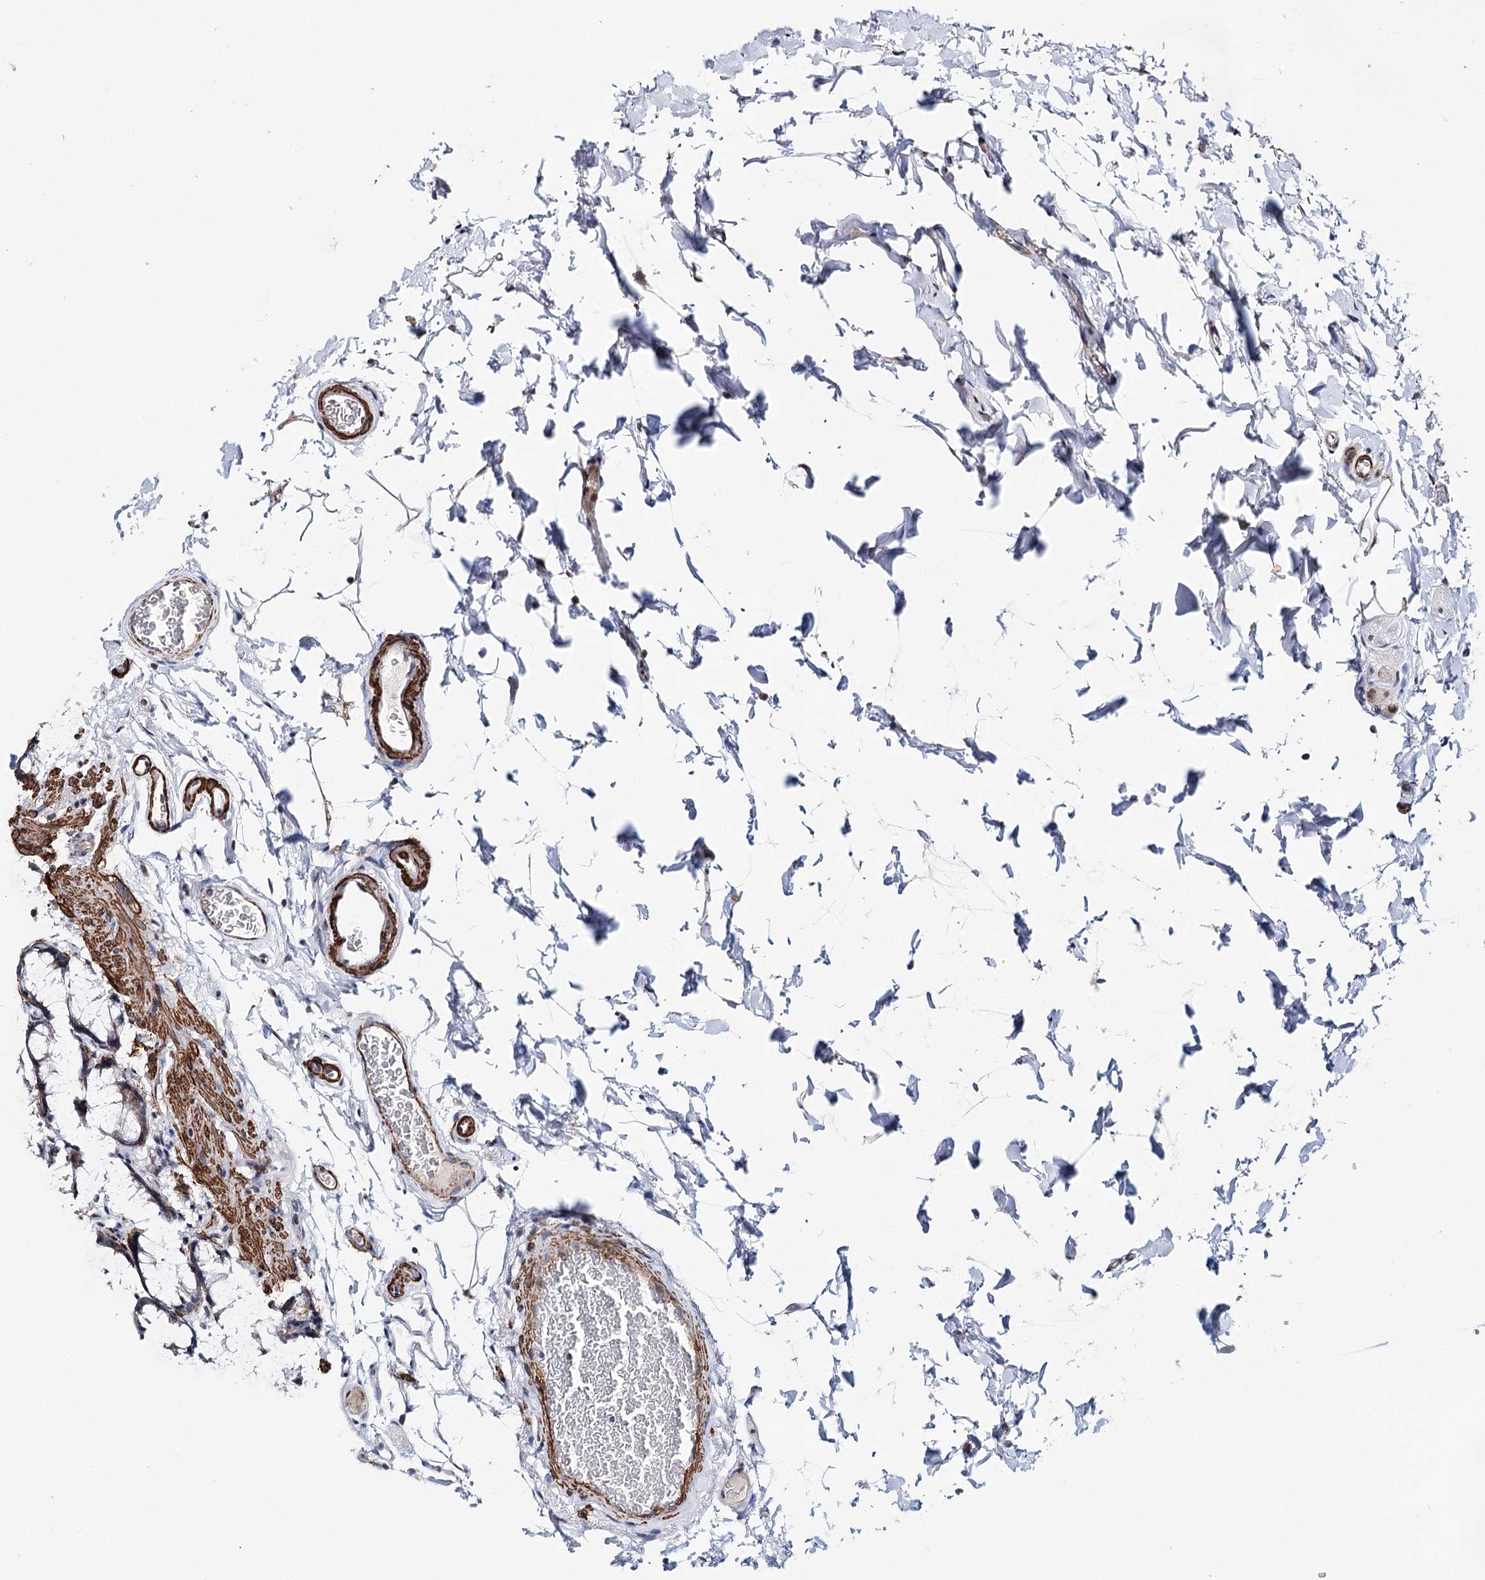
{"staining": {"intensity": "strong", "quantity": "25%-75%", "location": "cytoplasmic/membranous"}, "tissue": "colon", "cell_type": "Endothelial cells", "image_type": "normal", "snomed": [{"axis": "morphology", "description": "Normal tissue, NOS"}, {"axis": "topography", "description": "Colon"}], "caption": "DAB (3,3'-diaminobenzidine) immunohistochemical staining of normal colon shows strong cytoplasmic/membranous protein positivity in about 25%-75% of endothelial cells. The staining was performed using DAB, with brown indicating positive protein expression. Nuclei are stained blue with hematoxylin.", "gene": "CFAP46", "patient": {"sex": "female", "age": 82}}